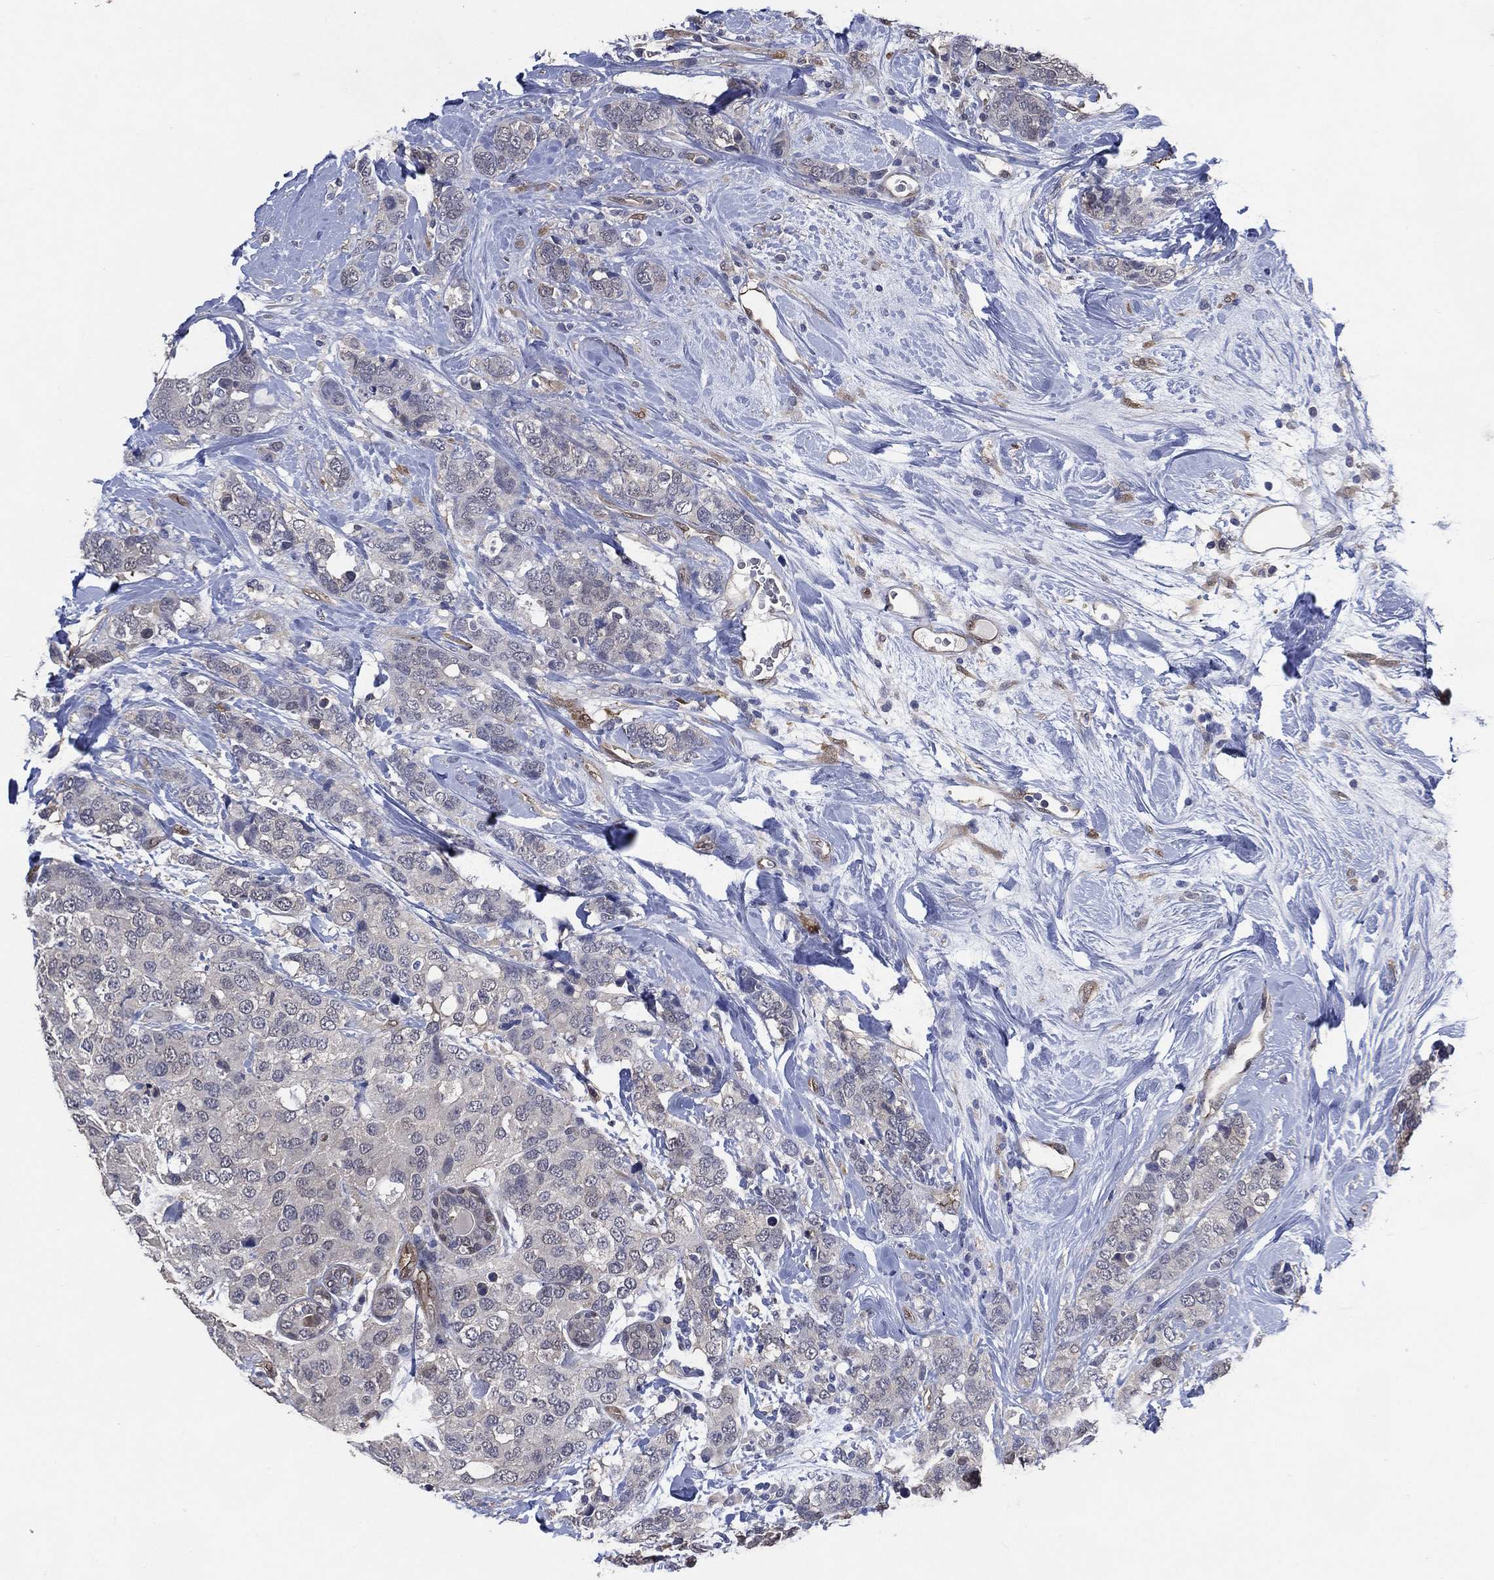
{"staining": {"intensity": "negative", "quantity": "none", "location": "none"}, "tissue": "breast cancer", "cell_type": "Tumor cells", "image_type": "cancer", "snomed": [{"axis": "morphology", "description": "Lobular carcinoma"}, {"axis": "topography", "description": "Breast"}], "caption": "DAB immunohistochemical staining of breast cancer exhibits no significant expression in tumor cells.", "gene": "AK1", "patient": {"sex": "female", "age": 59}}